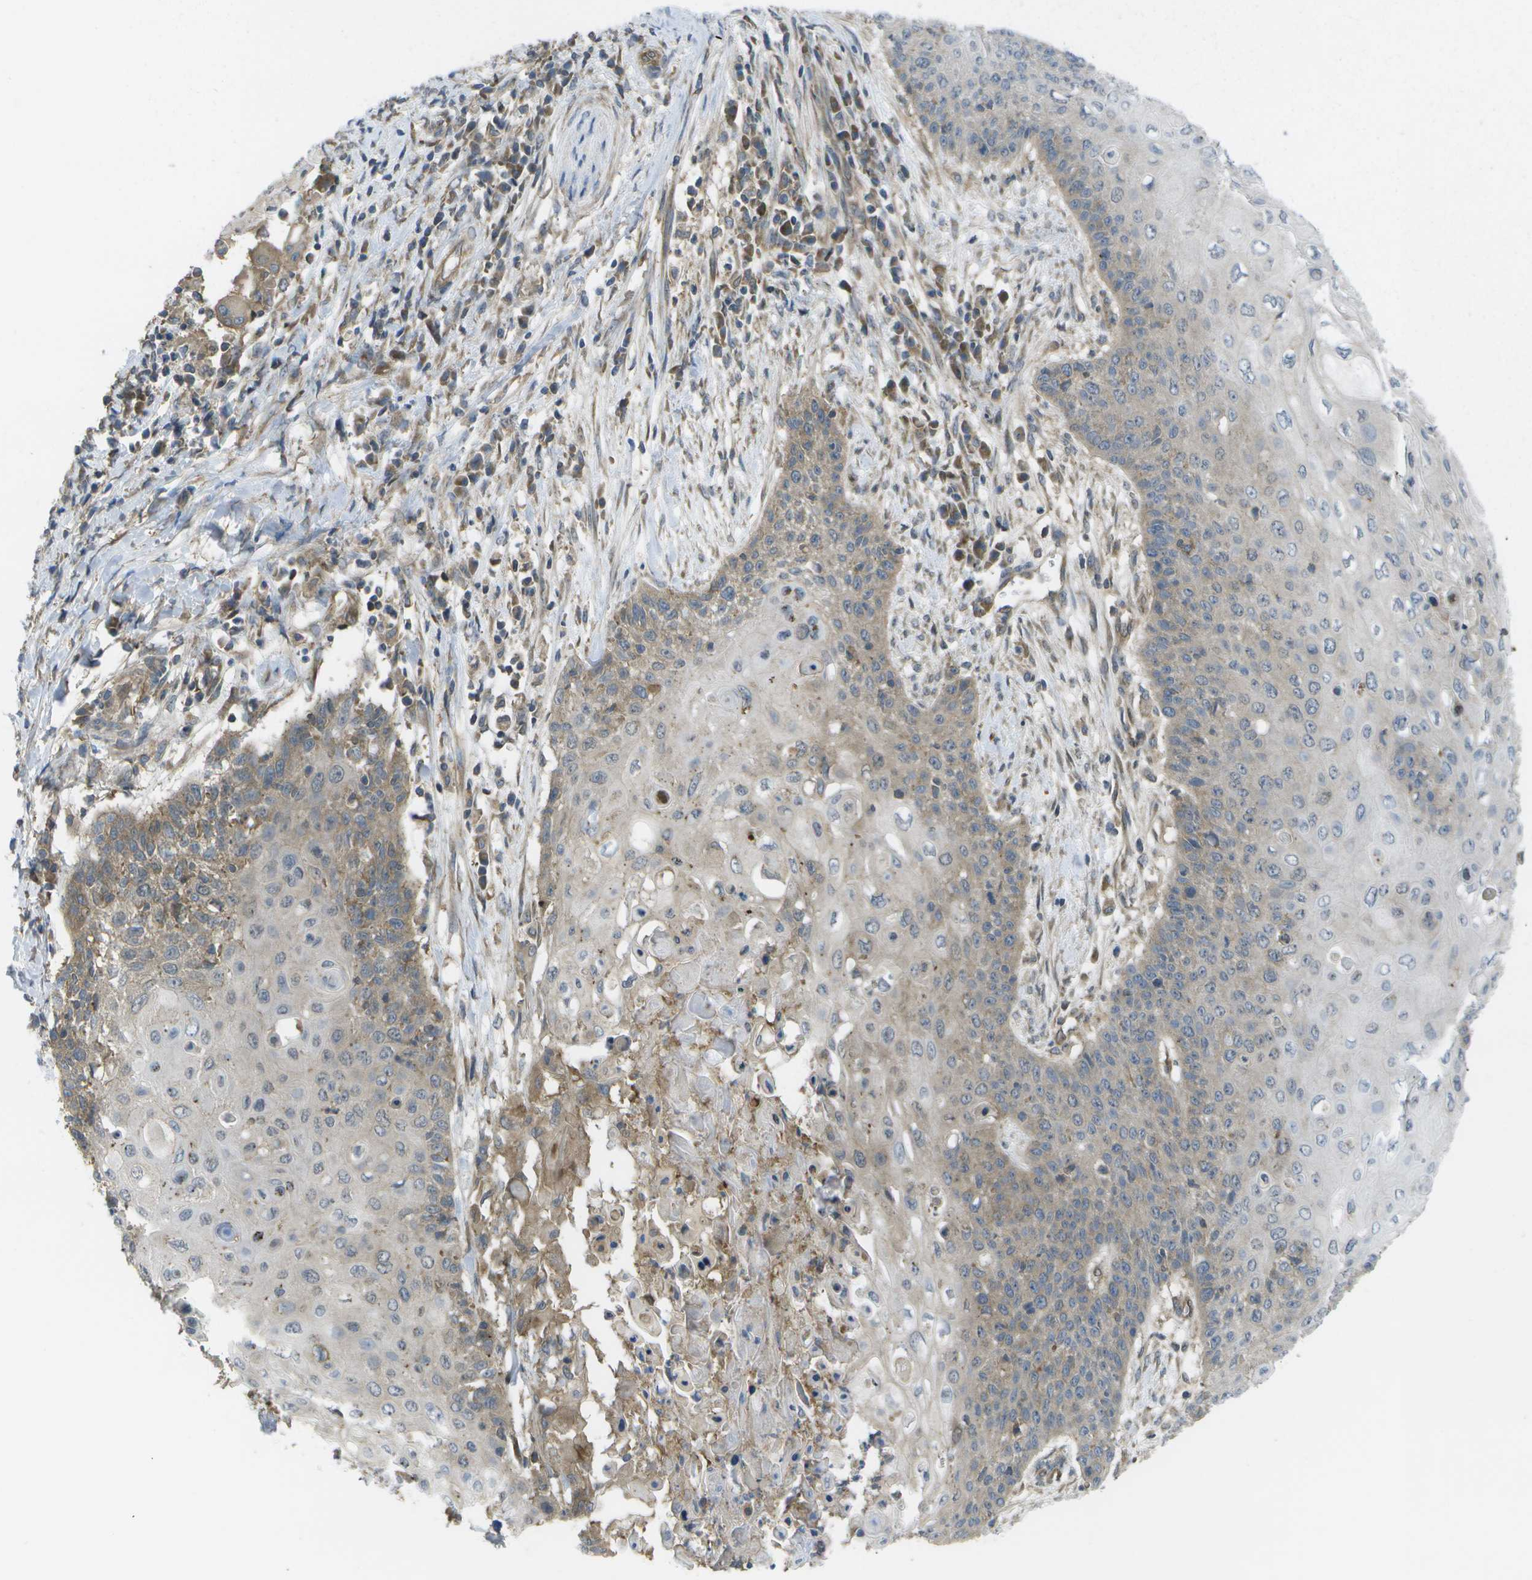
{"staining": {"intensity": "moderate", "quantity": "25%-75%", "location": "cytoplasmic/membranous"}, "tissue": "cervical cancer", "cell_type": "Tumor cells", "image_type": "cancer", "snomed": [{"axis": "morphology", "description": "Squamous cell carcinoma, NOS"}, {"axis": "topography", "description": "Cervix"}], "caption": "There is medium levels of moderate cytoplasmic/membranous expression in tumor cells of cervical cancer, as demonstrated by immunohistochemical staining (brown color).", "gene": "DPM3", "patient": {"sex": "female", "age": 39}}